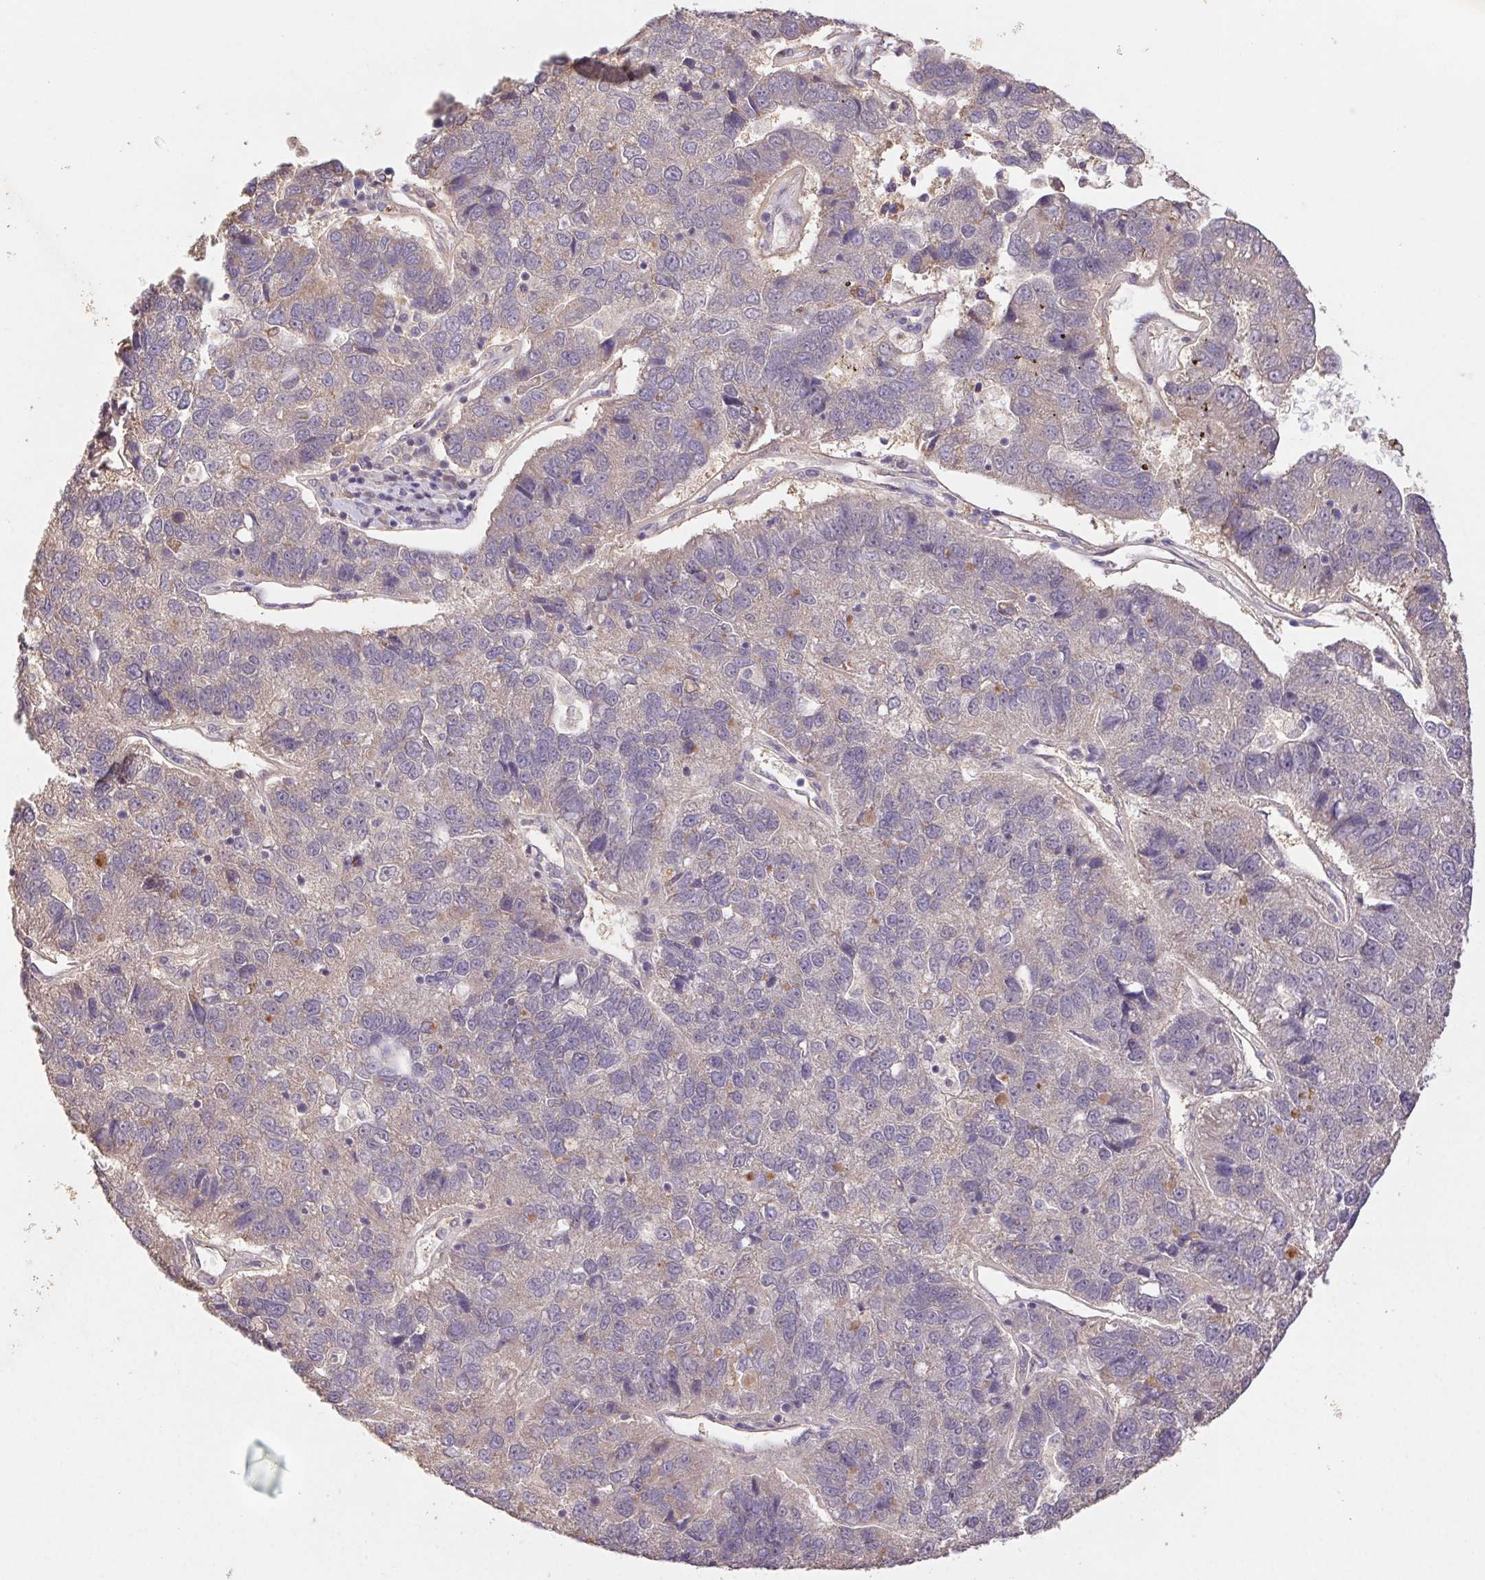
{"staining": {"intensity": "weak", "quantity": "<25%", "location": "cytoplasmic/membranous"}, "tissue": "pancreatic cancer", "cell_type": "Tumor cells", "image_type": "cancer", "snomed": [{"axis": "morphology", "description": "Adenocarcinoma, NOS"}, {"axis": "topography", "description": "Pancreas"}], "caption": "Tumor cells are negative for brown protein staining in pancreatic cancer.", "gene": "RAB11A", "patient": {"sex": "female", "age": 61}}